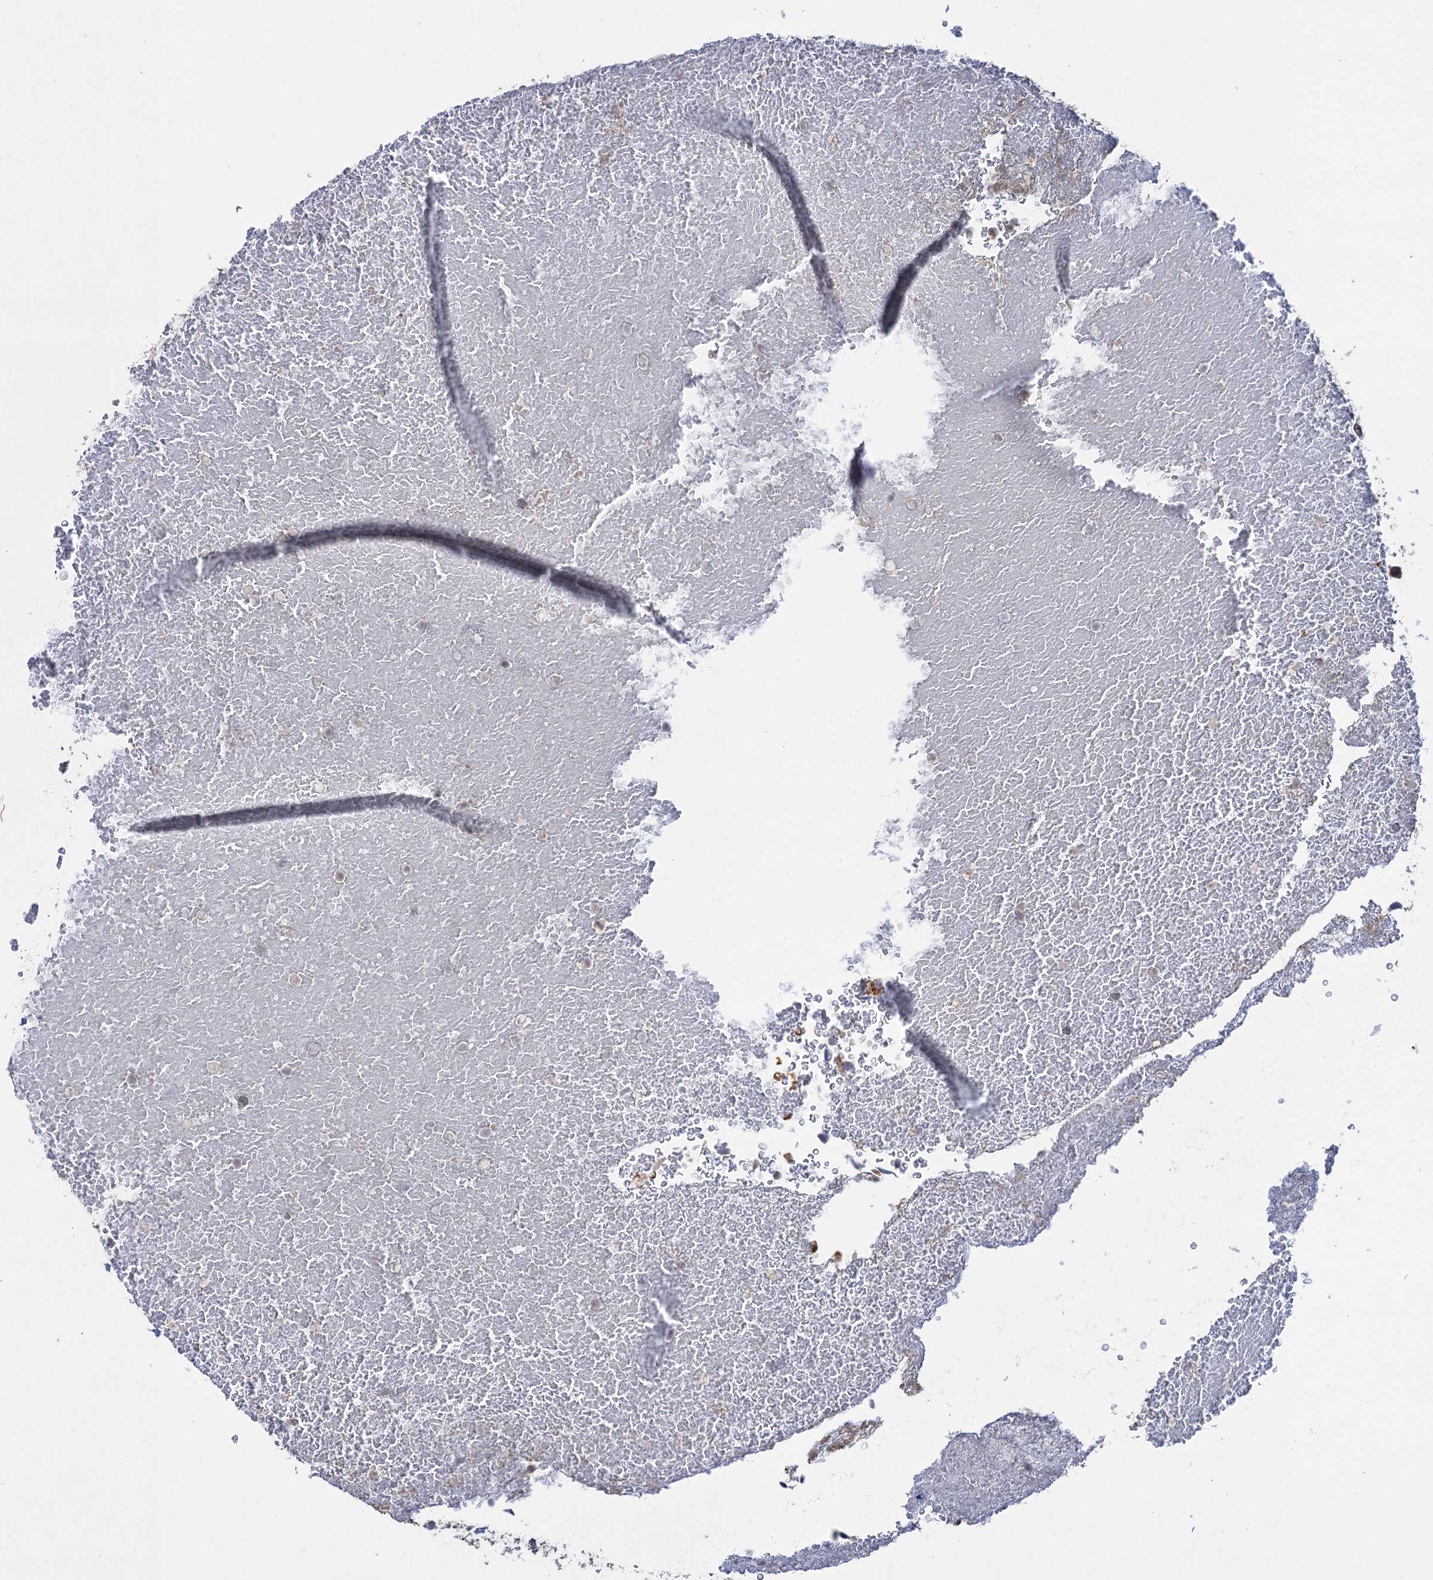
{"staining": {"intensity": "moderate", "quantity": ">75%", "location": "cytoplasmic/membranous,nuclear"}, "tissue": "urothelial cancer", "cell_type": "Tumor cells", "image_type": "cancer", "snomed": [{"axis": "morphology", "description": "Urothelial carcinoma, Low grade"}, {"axis": "topography", "description": "Urinary bladder"}], "caption": "Immunohistochemistry (IHC) of human urothelial cancer exhibits medium levels of moderate cytoplasmic/membranous and nuclear positivity in approximately >75% of tumor cells.", "gene": "ZAR1L", "patient": {"sex": "male", "age": 78}}